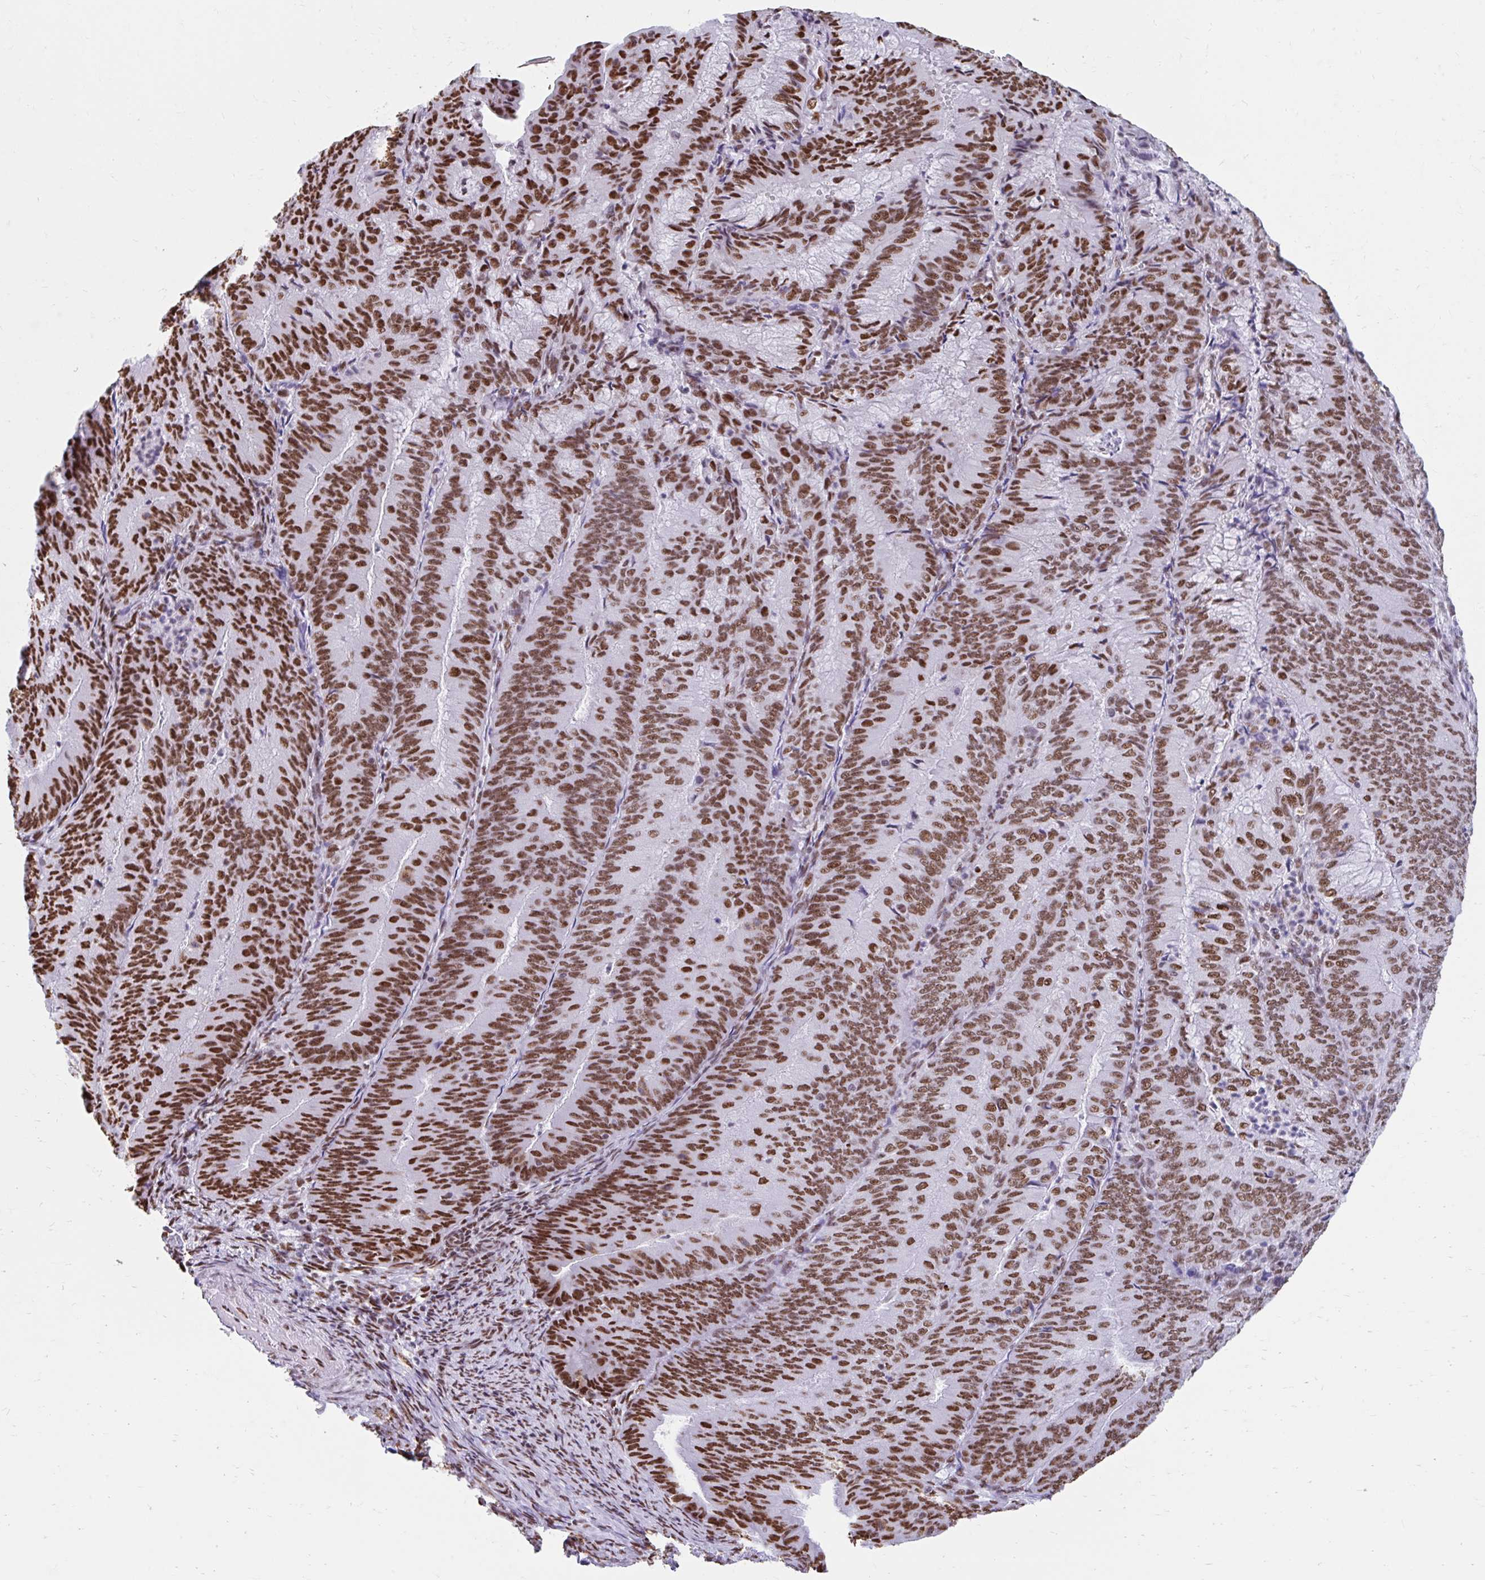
{"staining": {"intensity": "strong", "quantity": ">75%", "location": "nuclear"}, "tissue": "endometrial cancer", "cell_type": "Tumor cells", "image_type": "cancer", "snomed": [{"axis": "morphology", "description": "Adenocarcinoma, NOS"}, {"axis": "topography", "description": "Endometrium"}], "caption": "Human endometrial adenocarcinoma stained with a brown dye displays strong nuclear positive positivity in approximately >75% of tumor cells.", "gene": "KHDRBS1", "patient": {"sex": "female", "age": 57}}